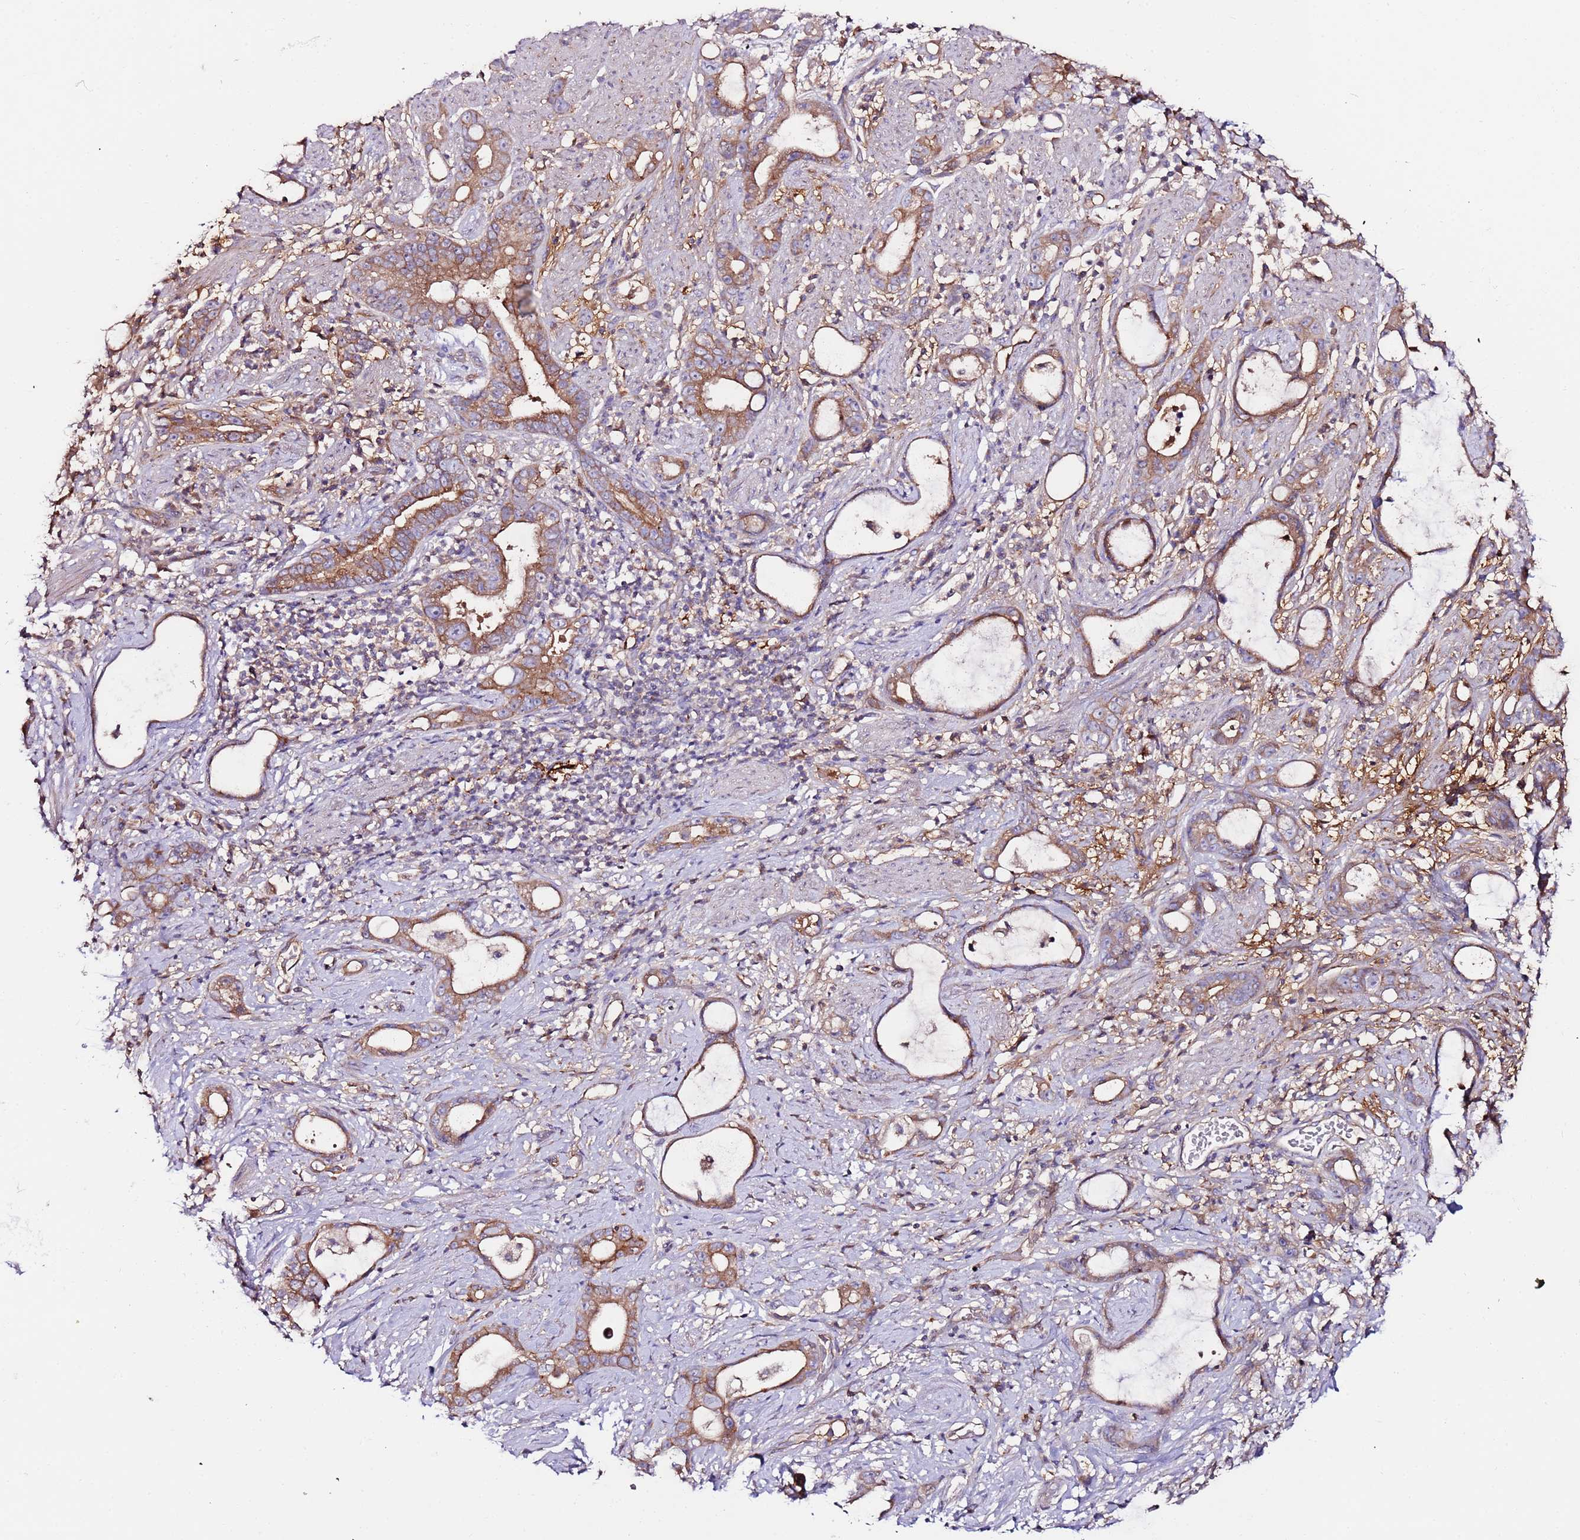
{"staining": {"intensity": "moderate", "quantity": ">75%", "location": "cytoplasmic/membranous"}, "tissue": "stomach cancer", "cell_type": "Tumor cells", "image_type": "cancer", "snomed": [{"axis": "morphology", "description": "Adenocarcinoma, NOS"}, {"axis": "topography", "description": "Stomach"}], "caption": "Immunohistochemical staining of stomach adenocarcinoma shows moderate cytoplasmic/membranous protein staining in approximately >75% of tumor cells. (DAB IHC with brightfield microscopy, high magnification).", "gene": "FLVCR1", "patient": {"sex": "male", "age": 55}}